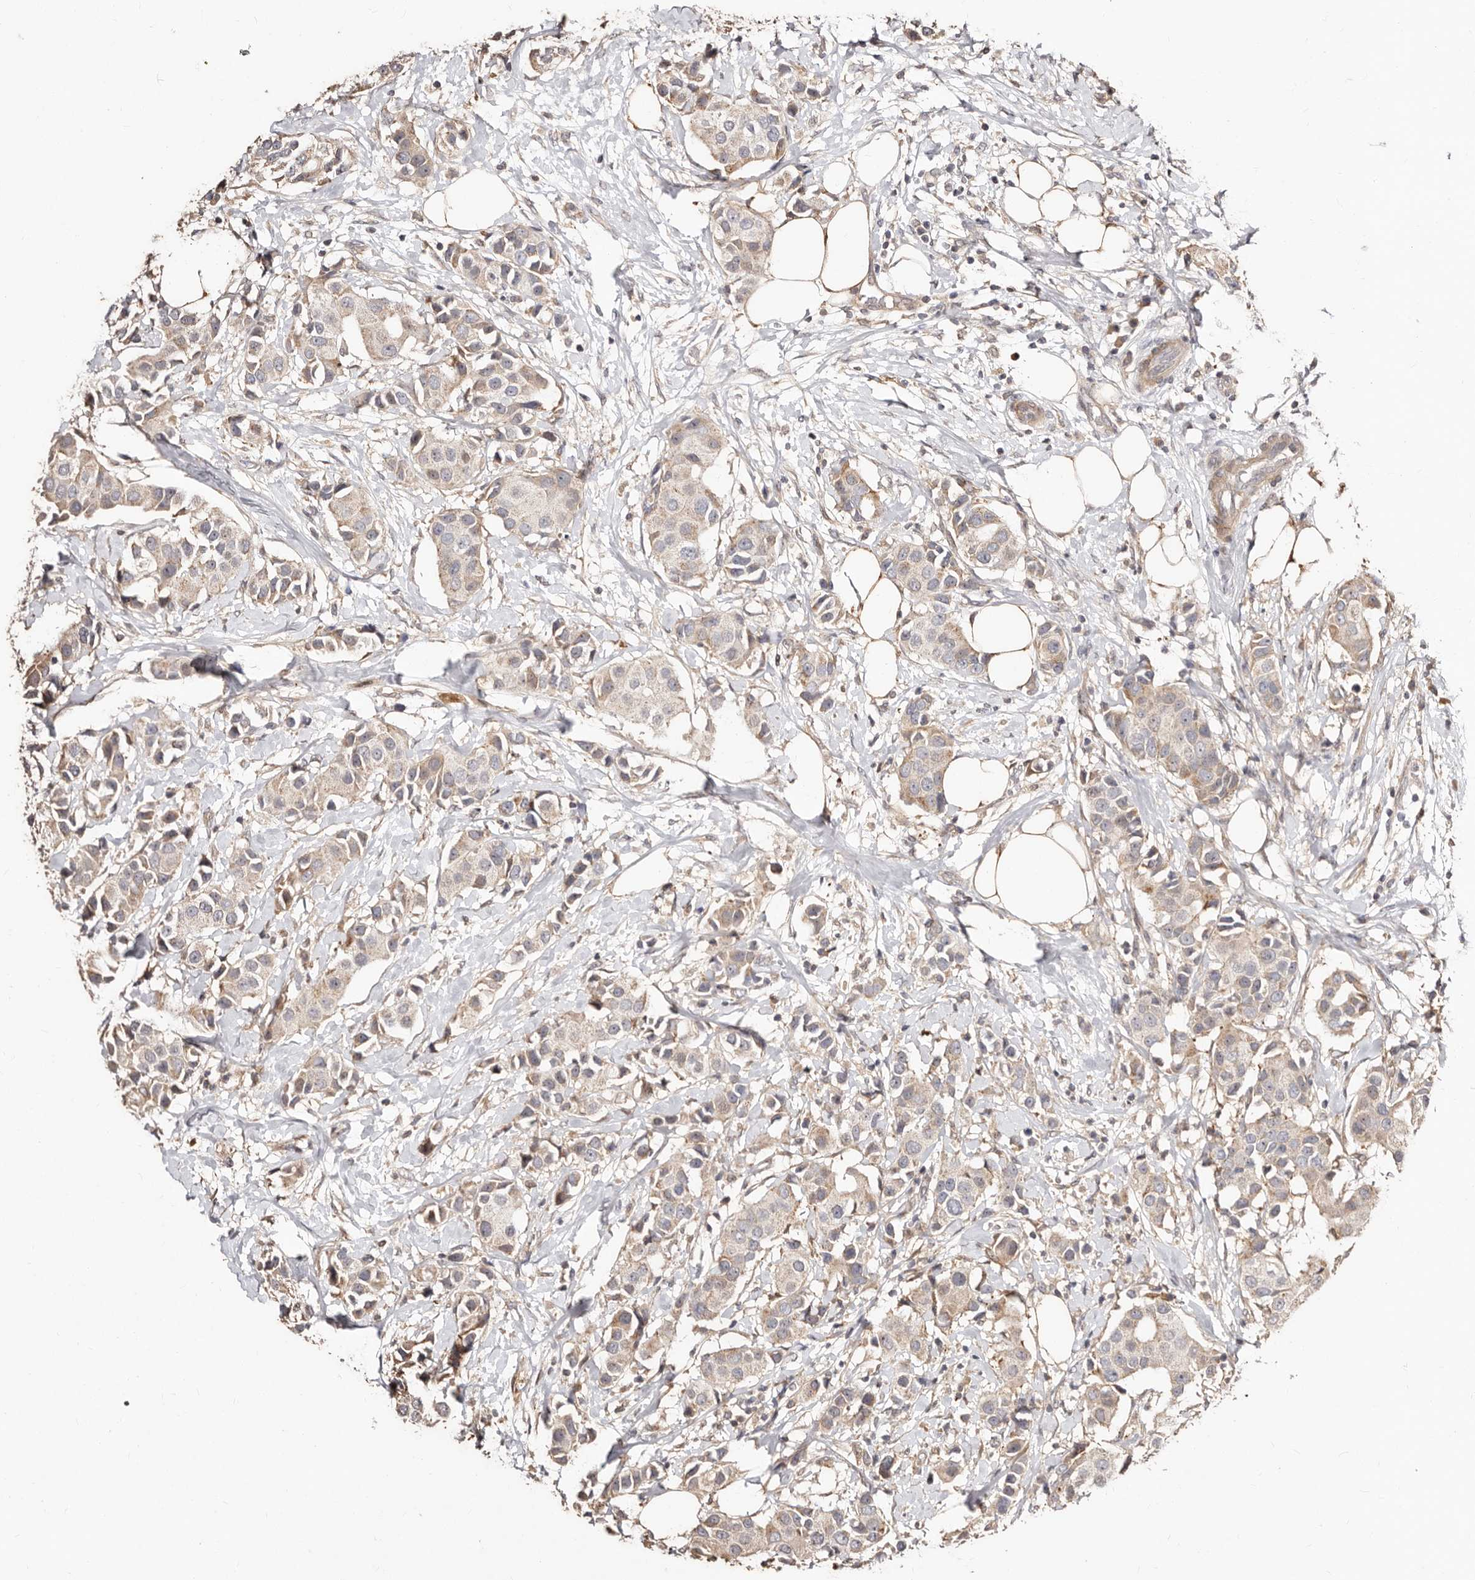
{"staining": {"intensity": "weak", "quantity": "25%-75%", "location": "cytoplasmic/membranous"}, "tissue": "breast cancer", "cell_type": "Tumor cells", "image_type": "cancer", "snomed": [{"axis": "morphology", "description": "Normal tissue, NOS"}, {"axis": "morphology", "description": "Duct carcinoma"}, {"axis": "topography", "description": "Breast"}], "caption": "This photomicrograph exhibits immunohistochemistry (IHC) staining of breast infiltrating ductal carcinoma, with low weak cytoplasmic/membranous staining in about 25%-75% of tumor cells.", "gene": "APOL6", "patient": {"sex": "female", "age": 39}}